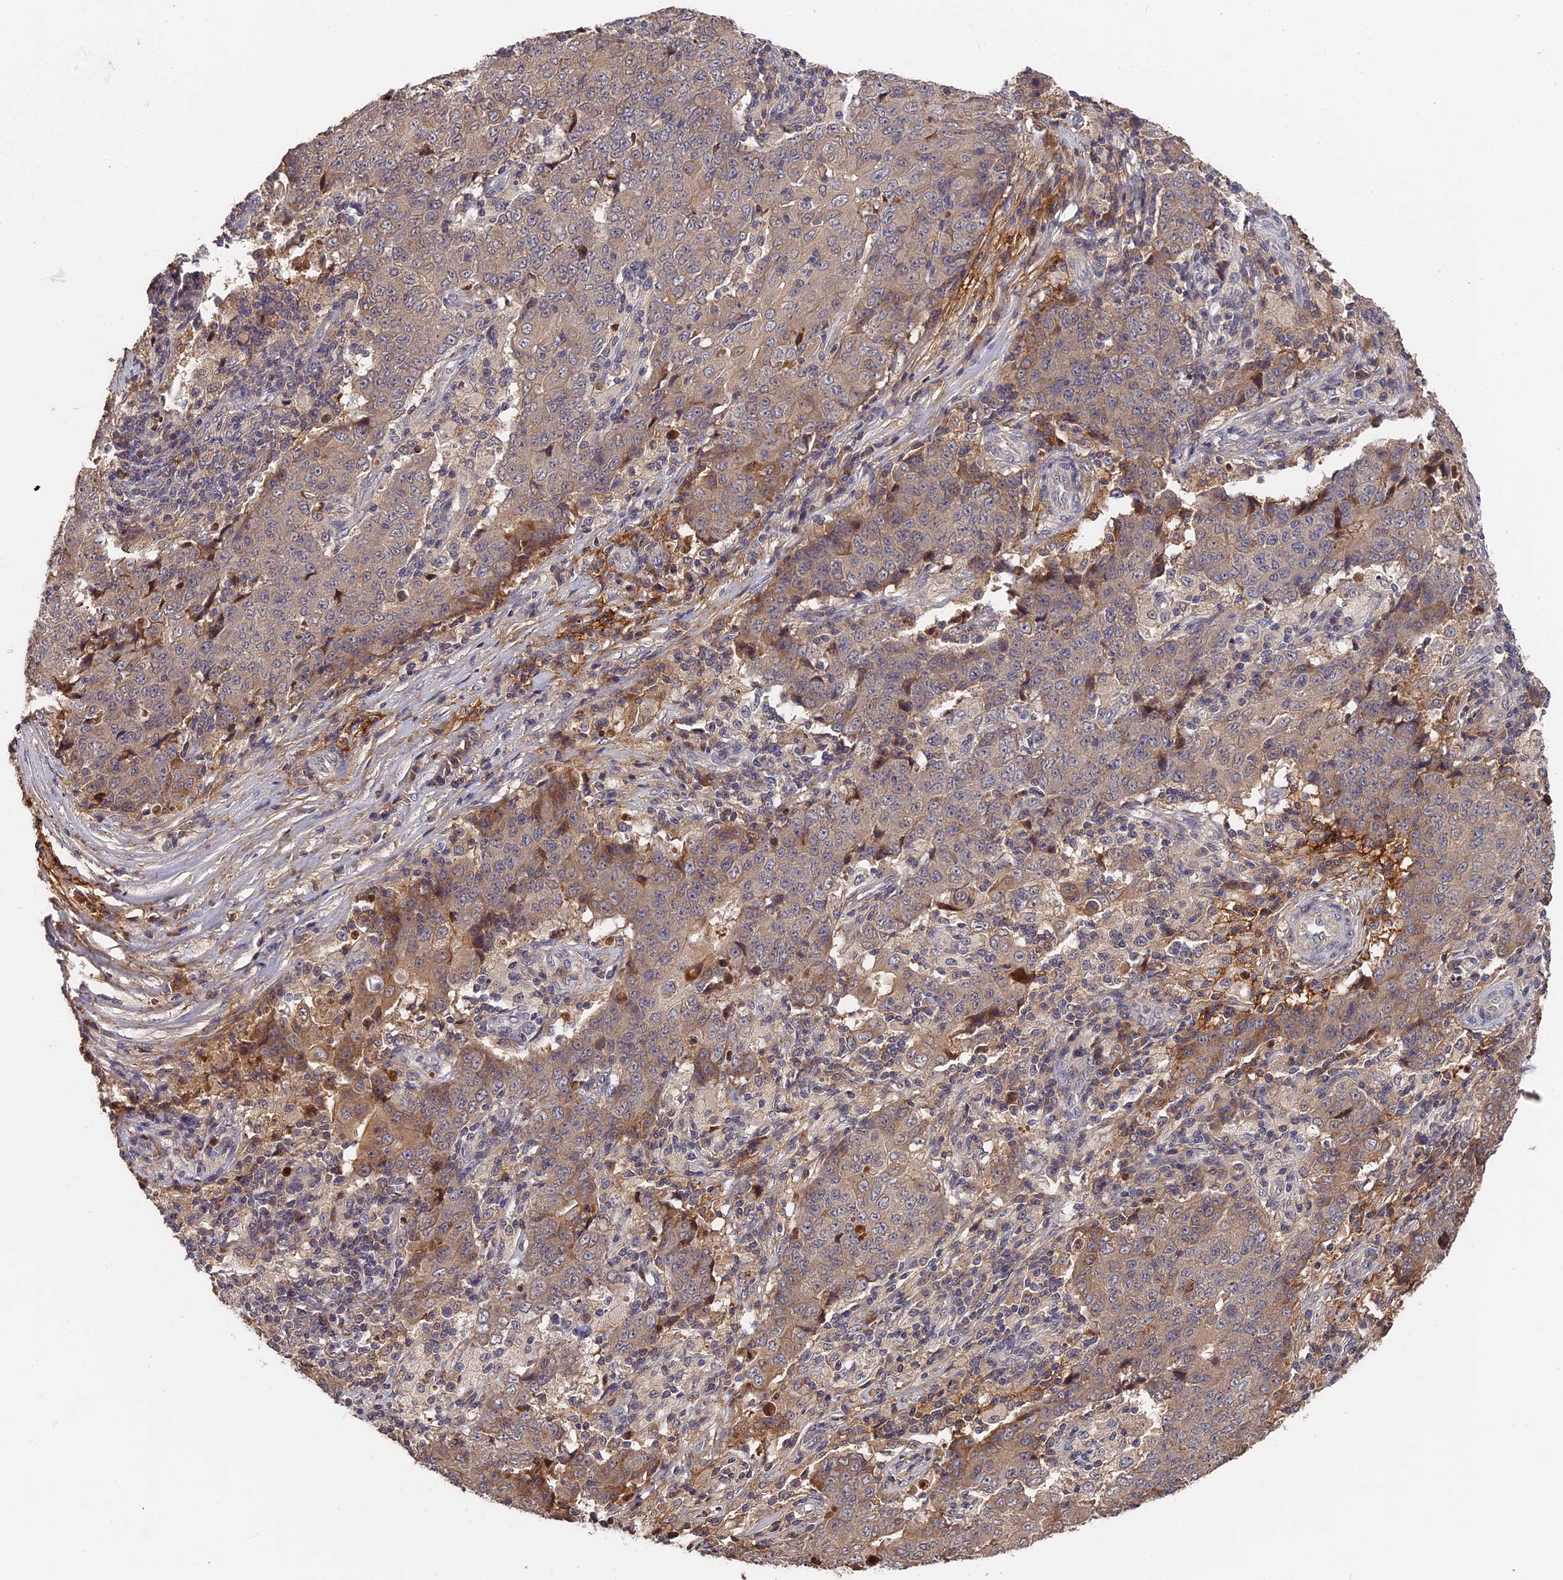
{"staining": {"intensity": "weak", "quantity": "25%-75%", "location": "cytoplasmic/membranous"}, "tissue": "ovarian cancer", "cell_type": "Tumor cells", "image_type": "cancer", "snomed": [{"axis": "morphology", "description": "Carcinoma, endometroid"}, {"axis": "topography", "description": "Ovary"}], "caption": "The immunohistochemical stain highlights weak cytoplasmic/membranous expression in tumor cells of ovarian cancer (endometroid carcinoma) tissue. (Stains: DAB (3,3'-diaminobenzidine) in brown, nuclei in blue, Microscopy: brightfield microscopy at high magnification).", "gene": "ITIH1", "patient": {"sex": "female", "age": 42}}